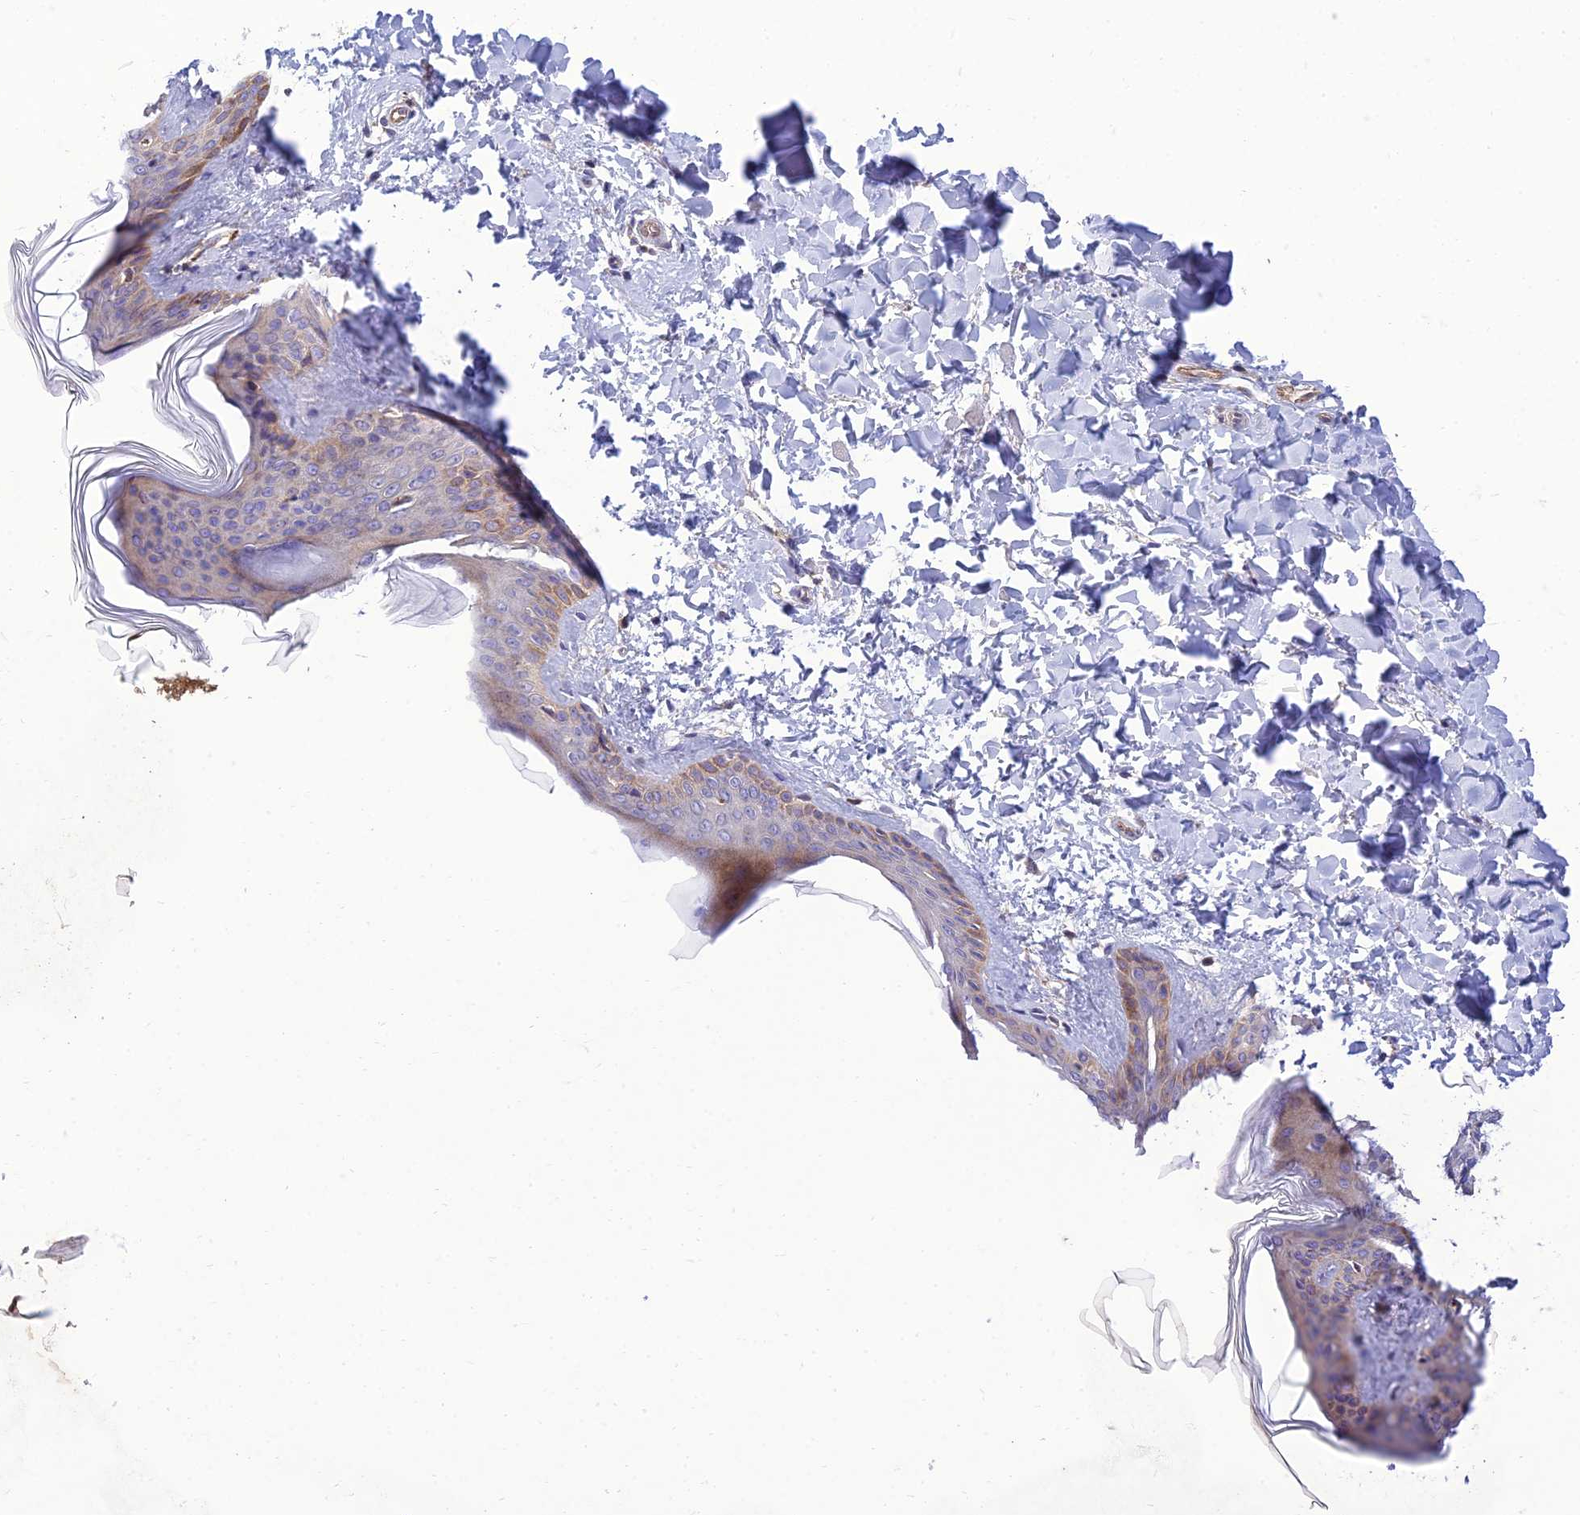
{"staining": {"intensity": "negative", "quantity": "none", "location": "none"}, "tissue": "skin", "cell_type": "Fibroblasts", "image_type": "normal", "snomed": [{"axis": "morphology", "description": "Normal tissue, NOS"}, {"axis": "topography", "description": "Skin"}], "caption": "Fibroblasts show no significant protein expression in unremarkable skin. Brightfield microscopy of immunohistochemistry (IHC) stained with DAB (brown) and hematoxylin (blue), captured at high magnification.", "gene": "IRAK3", "patient": {"sex": "female", "age": 17}}